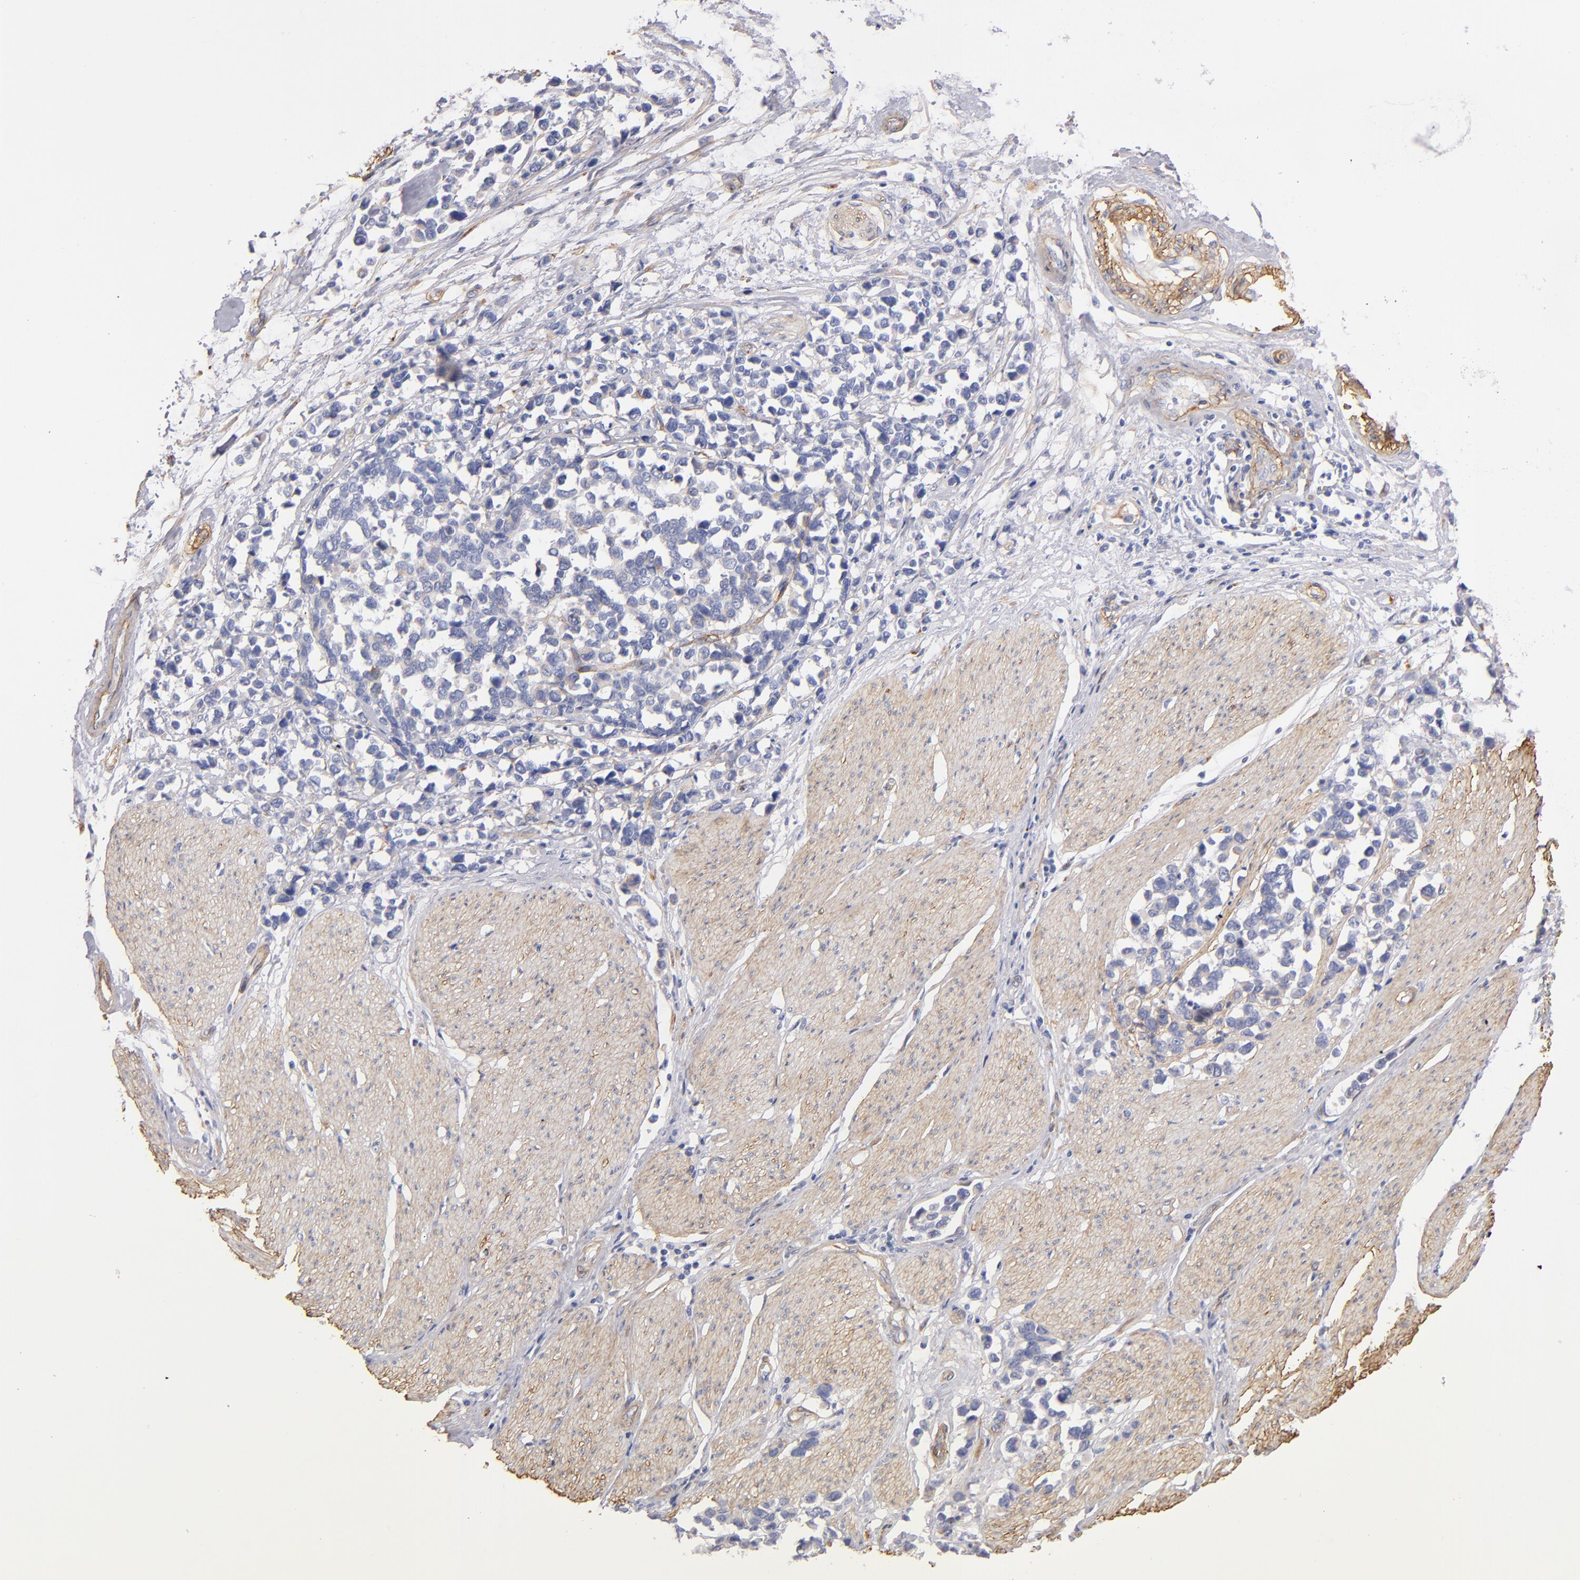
{"staining": {"intensity": "weak", "quantity": "<25%", "location": "cytoplasmic/membranous"}, "tissue": "stomach cancer", "cell_type": "Tumor cells", "image_type": "cancer", "snomed": [{"axis": "morphology", "description": "Adenocarcinoma, NOS"}, {"axis": "topography", "description": "Stomach, upper"}], "caption": "Tumor cells are negative for protein expression in human adenocarcinoma (stomach). The staining is performed using DAB brown chromogen with nuclei counter-stained in using hematoxylin.", "gene": "LAMC1", "patient": {"sex": "male", "age": 71}}